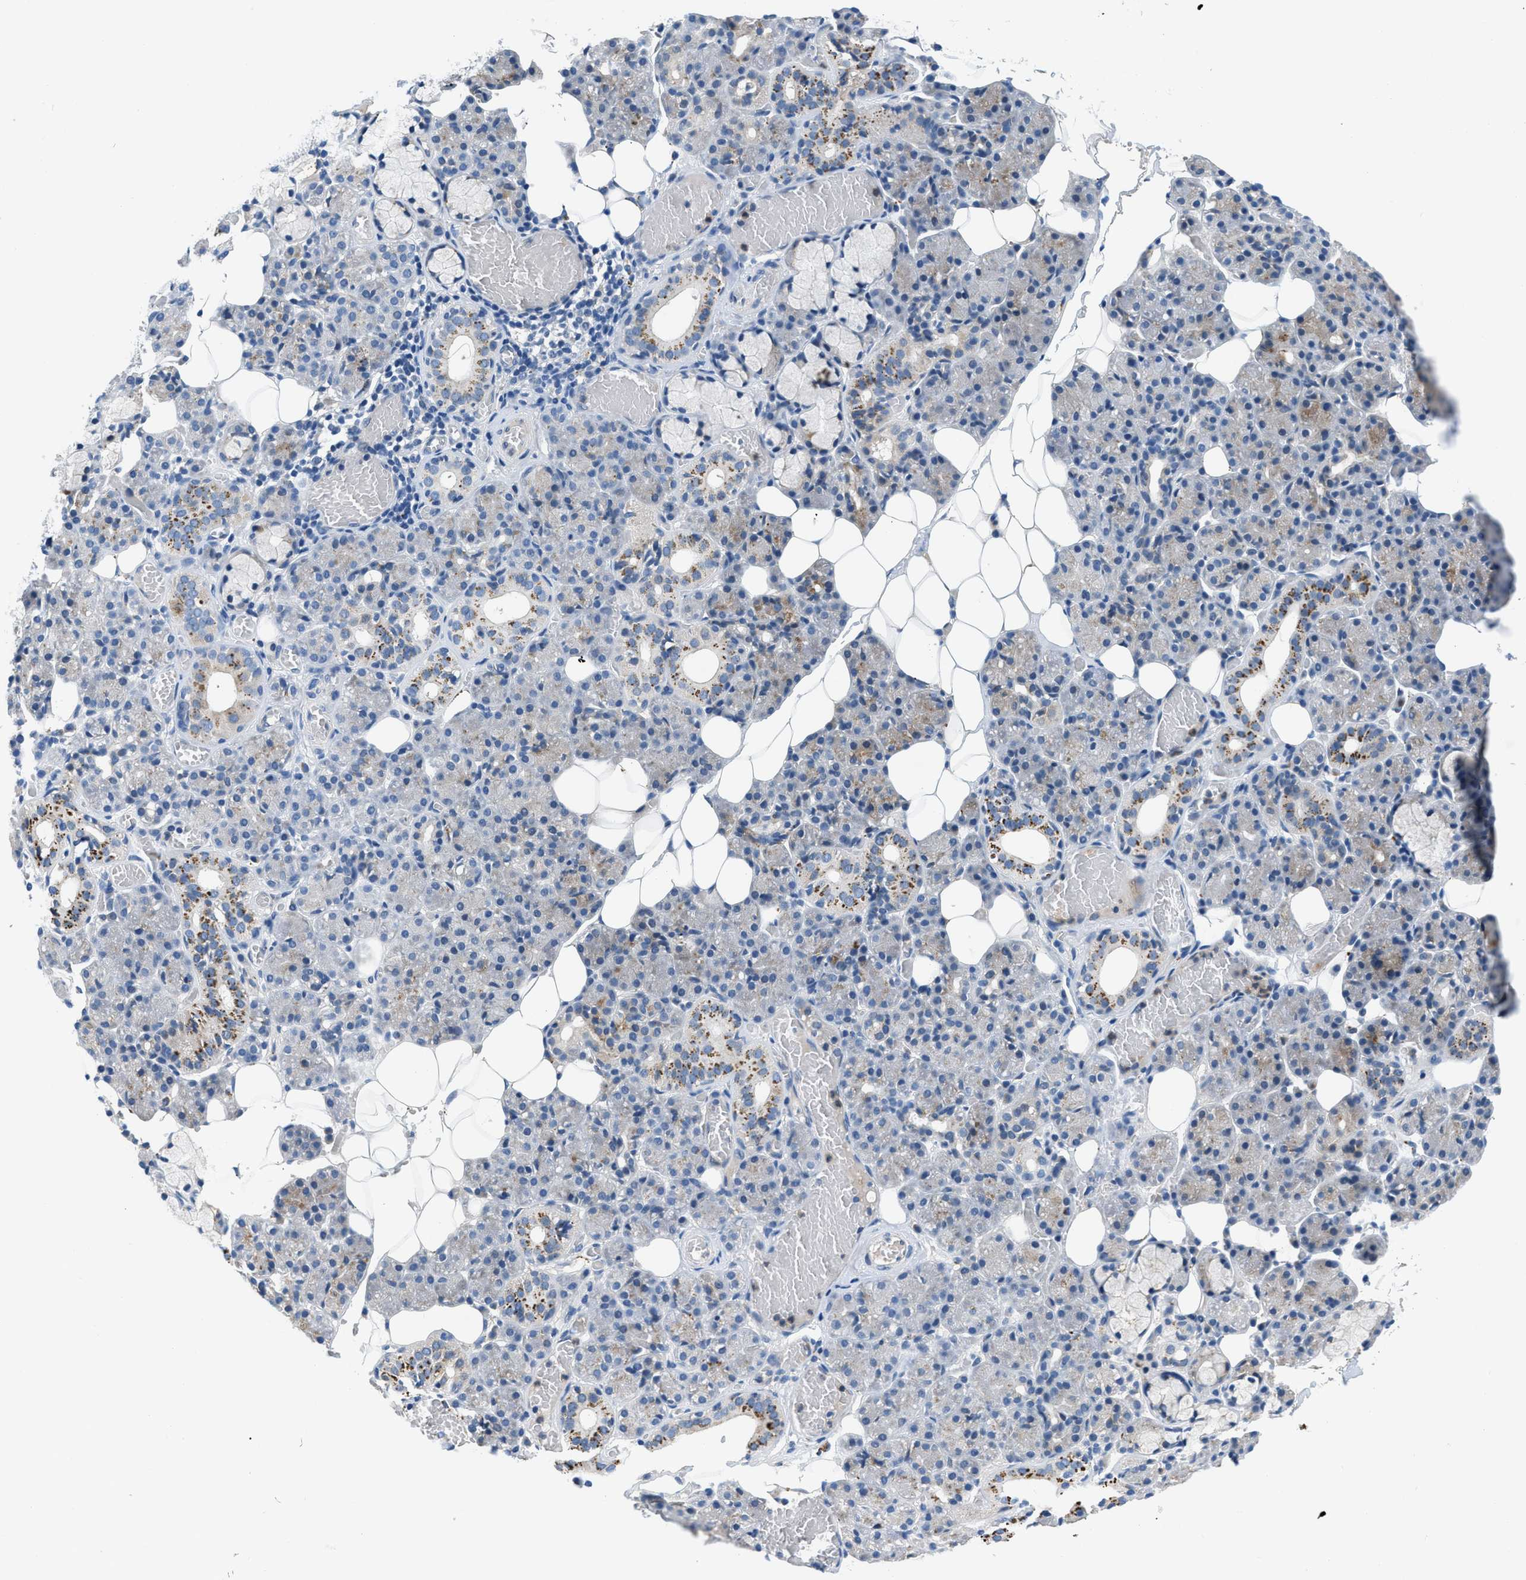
{"staining": {"intensity": "moderate", "quantity": "<25%", "location": "cytoplasmic/membranous"}, "tissue": "salivary gland", "cell_type": "Glandular cells", "image_type": "normal", "snomed": [{"axis": "morphology", "description": "Normal tissue, NOS"}, {"axis": "topography", "description": "Salivary gland"}], "caption": "Immunohistochemistry (IHC) staining of unremarkable salivary gland, which exhibits low levels of moderate cytoplasmic/membranous staining in about <25% of glandular cells indicating moderate cytoplasmic/membranous protein staining. The staining was performed using DAB (3,3'-diaminobenzidine) (brown) for protein detection and nuclei were counterstained in hematoxylin (blue).", "gene": "ADGRE3", "patient": {"sex": "male", "age": 63}}